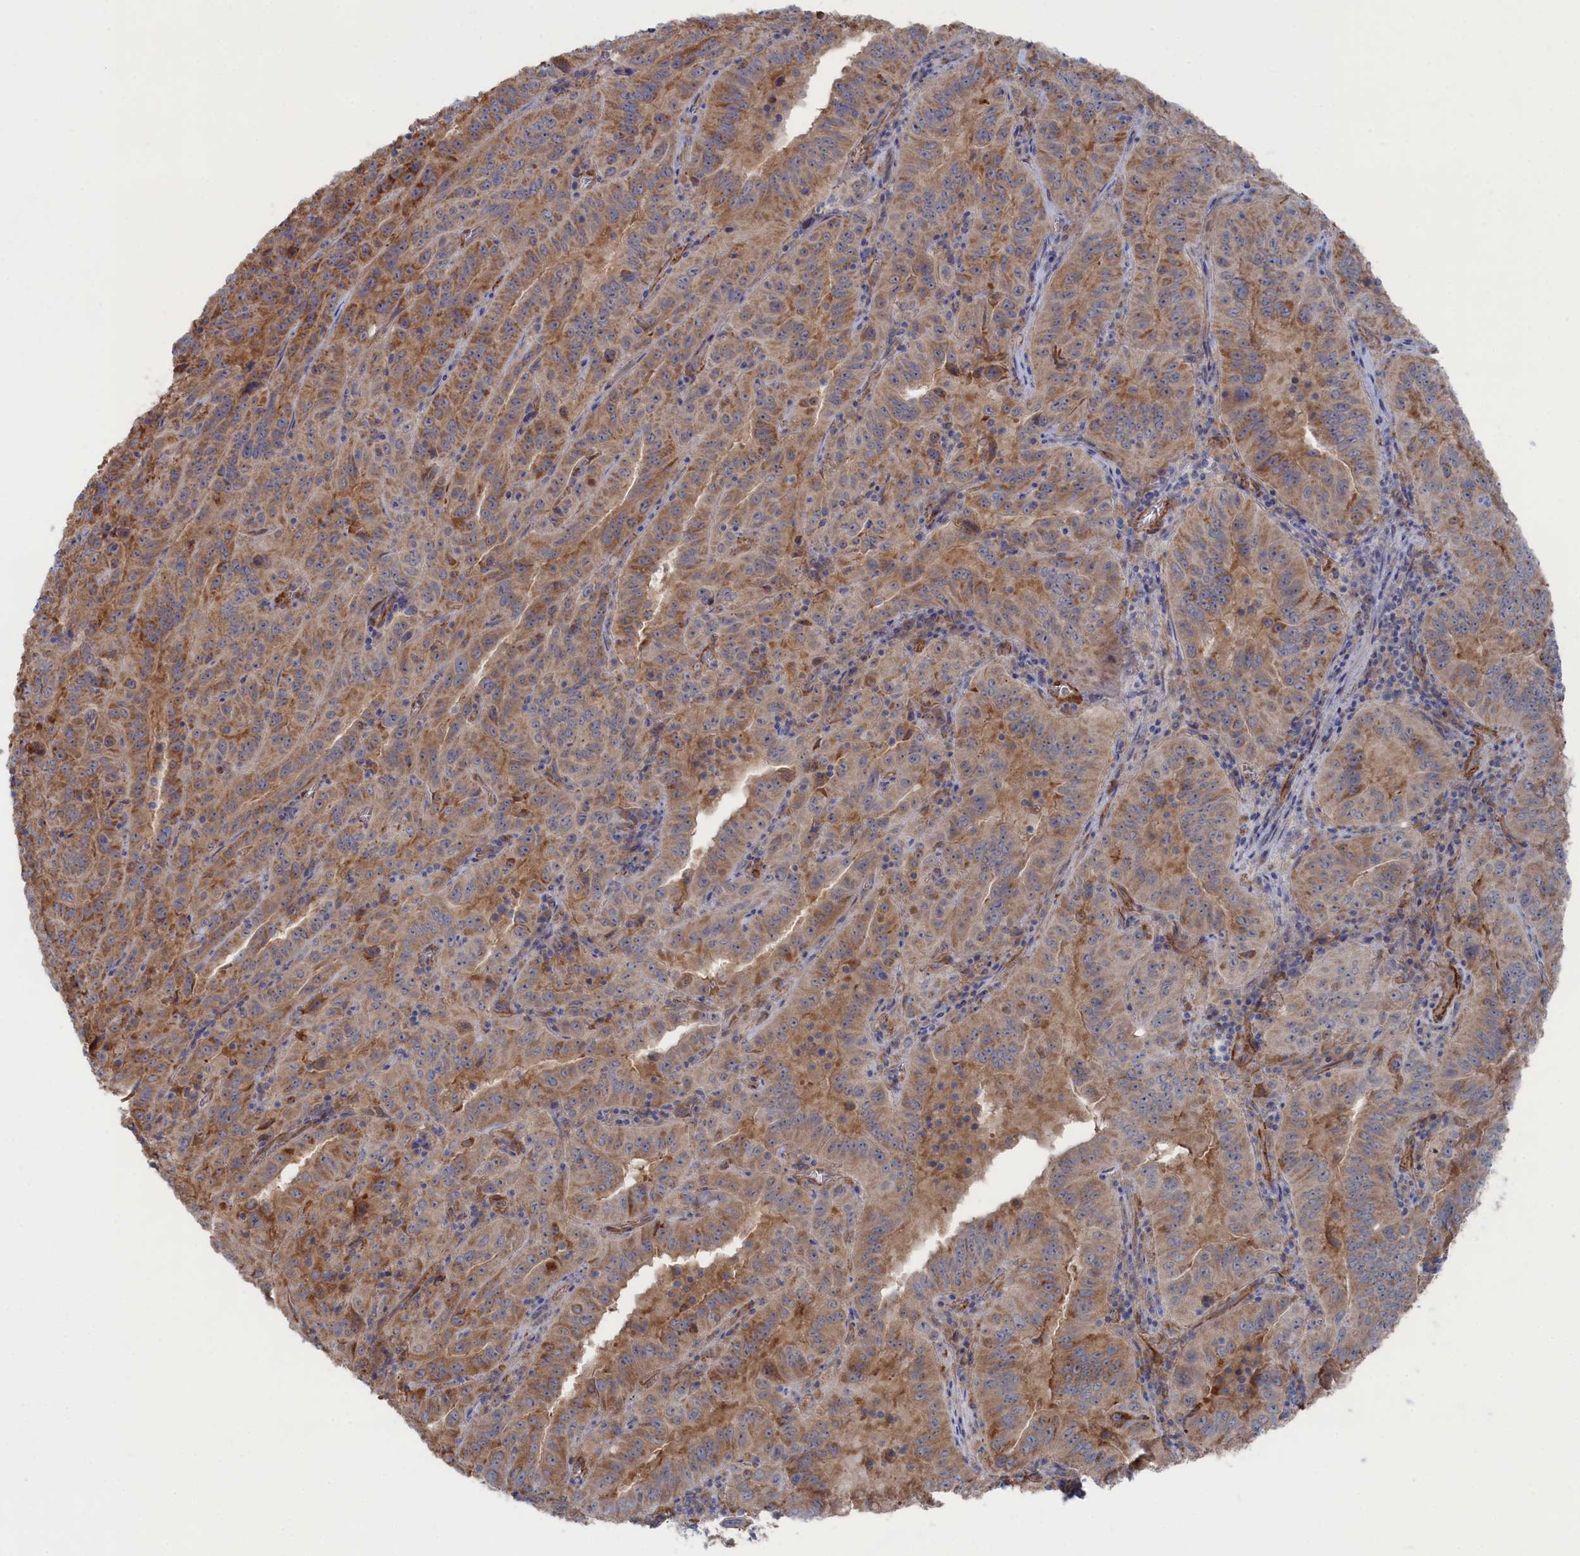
{"staining": {"intensity": "moderate", "quantity": ">75%", "location": "cytoplasmic/membranous"}, "tissue": "pancreatic cancer", "cell_type": "Tumor cells", "image_type": "cancer", "snomed": [{"axis": "morphology", "description": "Adenocarcinoma, NOS"}, {"axis": "topography", "description": "Pancreas"}], "caption": "An image of pancreatic adenocarcinoma stained for a protein reveals moderate cytoplasmic/membranous brown staining in tumor cells.", "gene": "FILIP1L", "patient": {"sex": "male", "age": 63}}